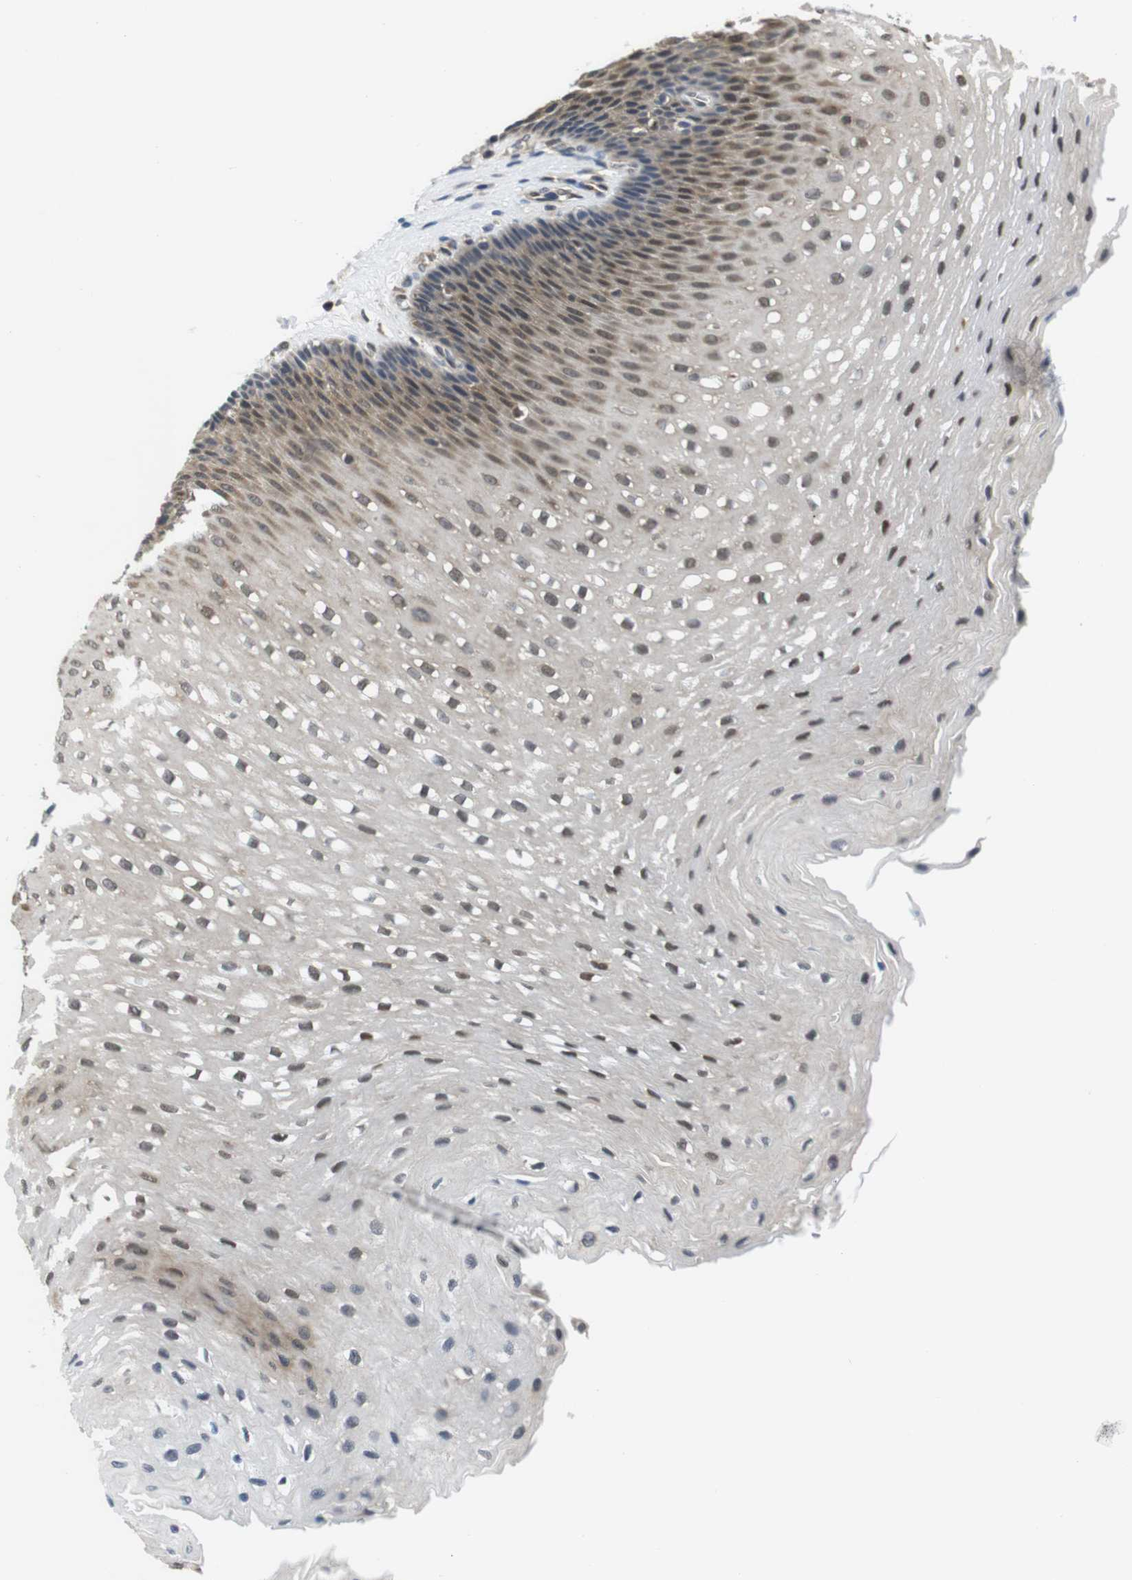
{"staining": {"intensity": "moderate", "quantity": ">75%", "location": "cytoplasmic/membranous,nuclear"}, "tissue": "esophagus", "cell_type": "Squamous epithelial cells", "image_type": "normal", "snomed": [{"axis": "morphology", "description": "Normal tissue, NOS"}, {"axis": "topography", "description": "Esophagus"}], "caption": "Esophagus stained with a brown dye shows moderate cytoplasmic/membranous,nuclear positive staining in about >75% of squamous epithelial cells.", "gene": "UBXN1", "patient": {"sex": "male", "age": 48}}